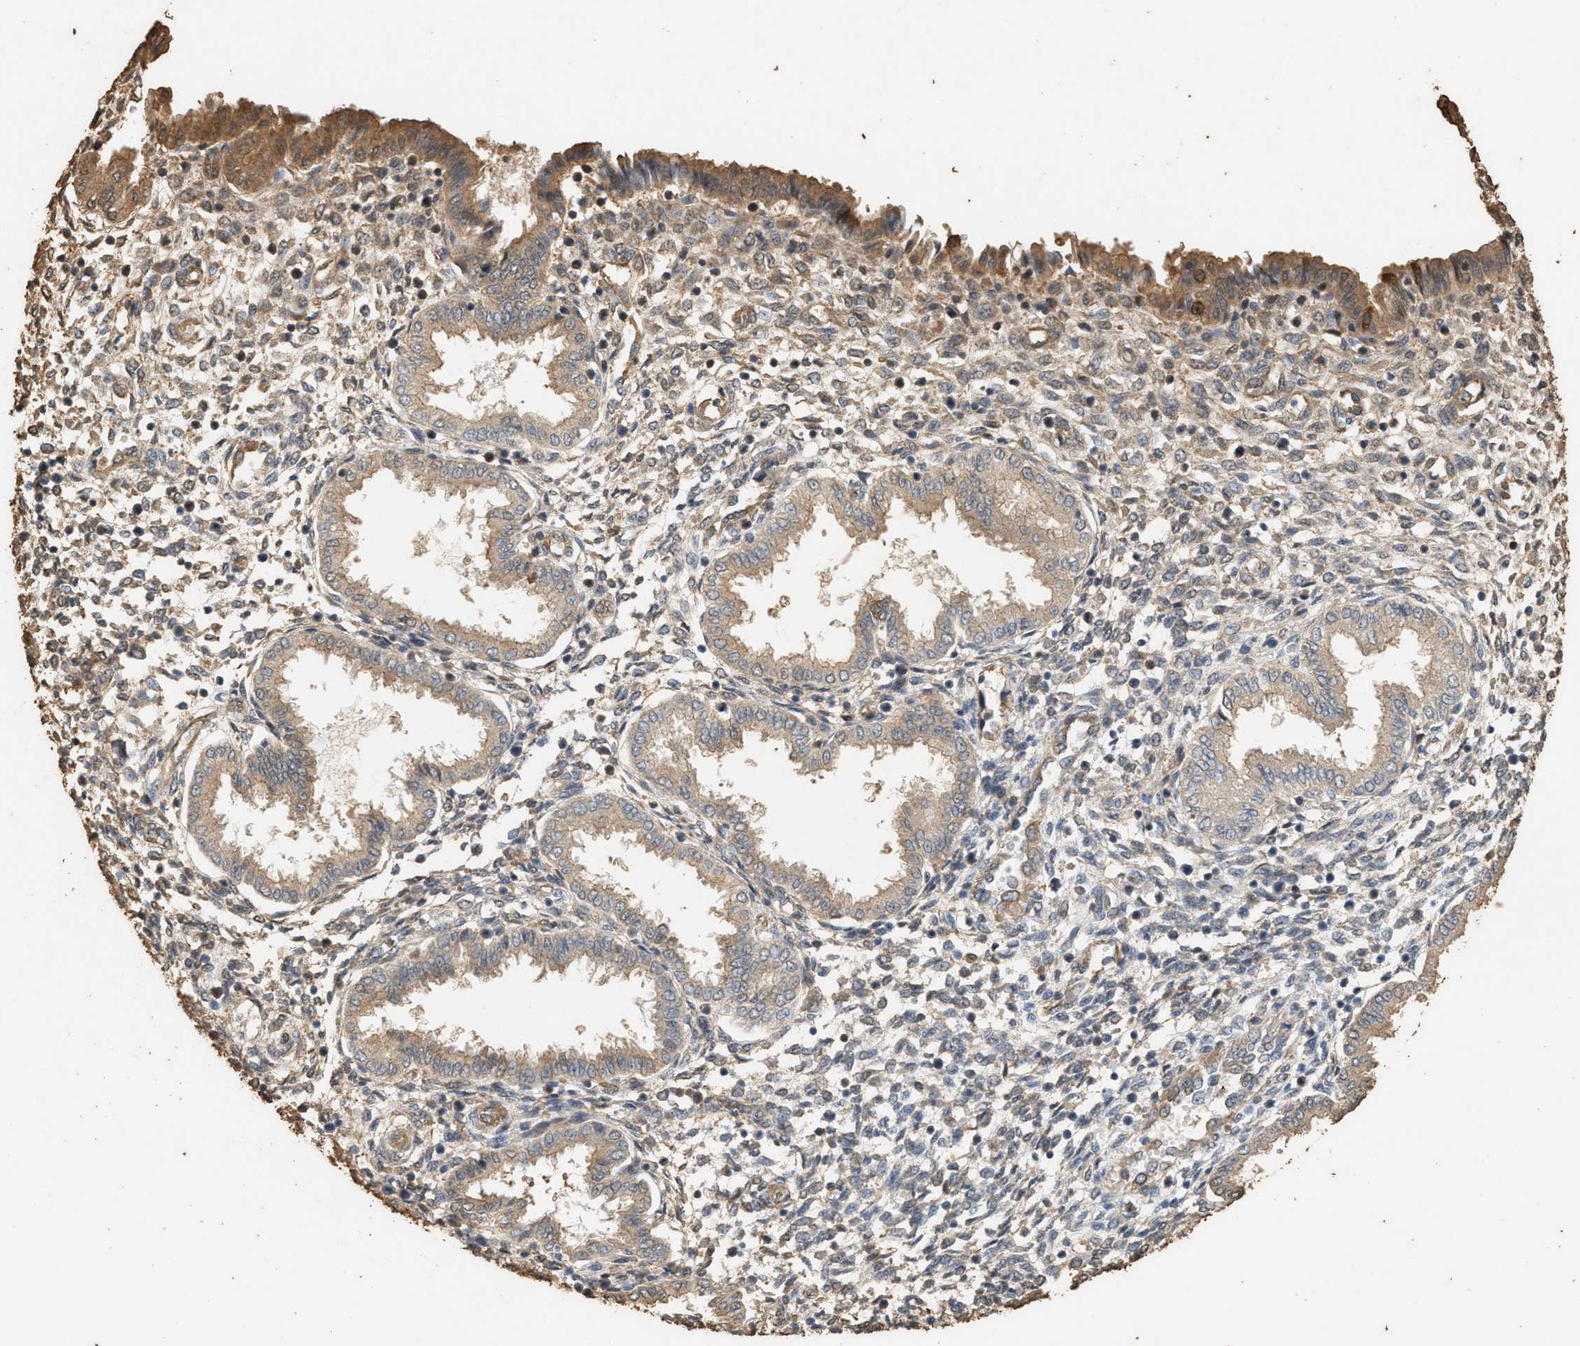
{"staining": {"intensity": "weak", "quantity": ">75%", "location": "cytoplasmic/membranous"}, "tissue": "endometrium", "cell_type": "Cells in endometrial stroma", "image_type": "normal", "snomed": [{"axis": "morphology", "description": "Normal tissue, NOS"}, {"axis": "topography", "description": "Endometrium"}], "caption": "A brown stain labels weak cytoplasmic/membranous staining of a protein in cells in endometrial stroma of benign human endometrium.", "gene": "DCAF7", "patient": {"sex": "female", "age": 33}}